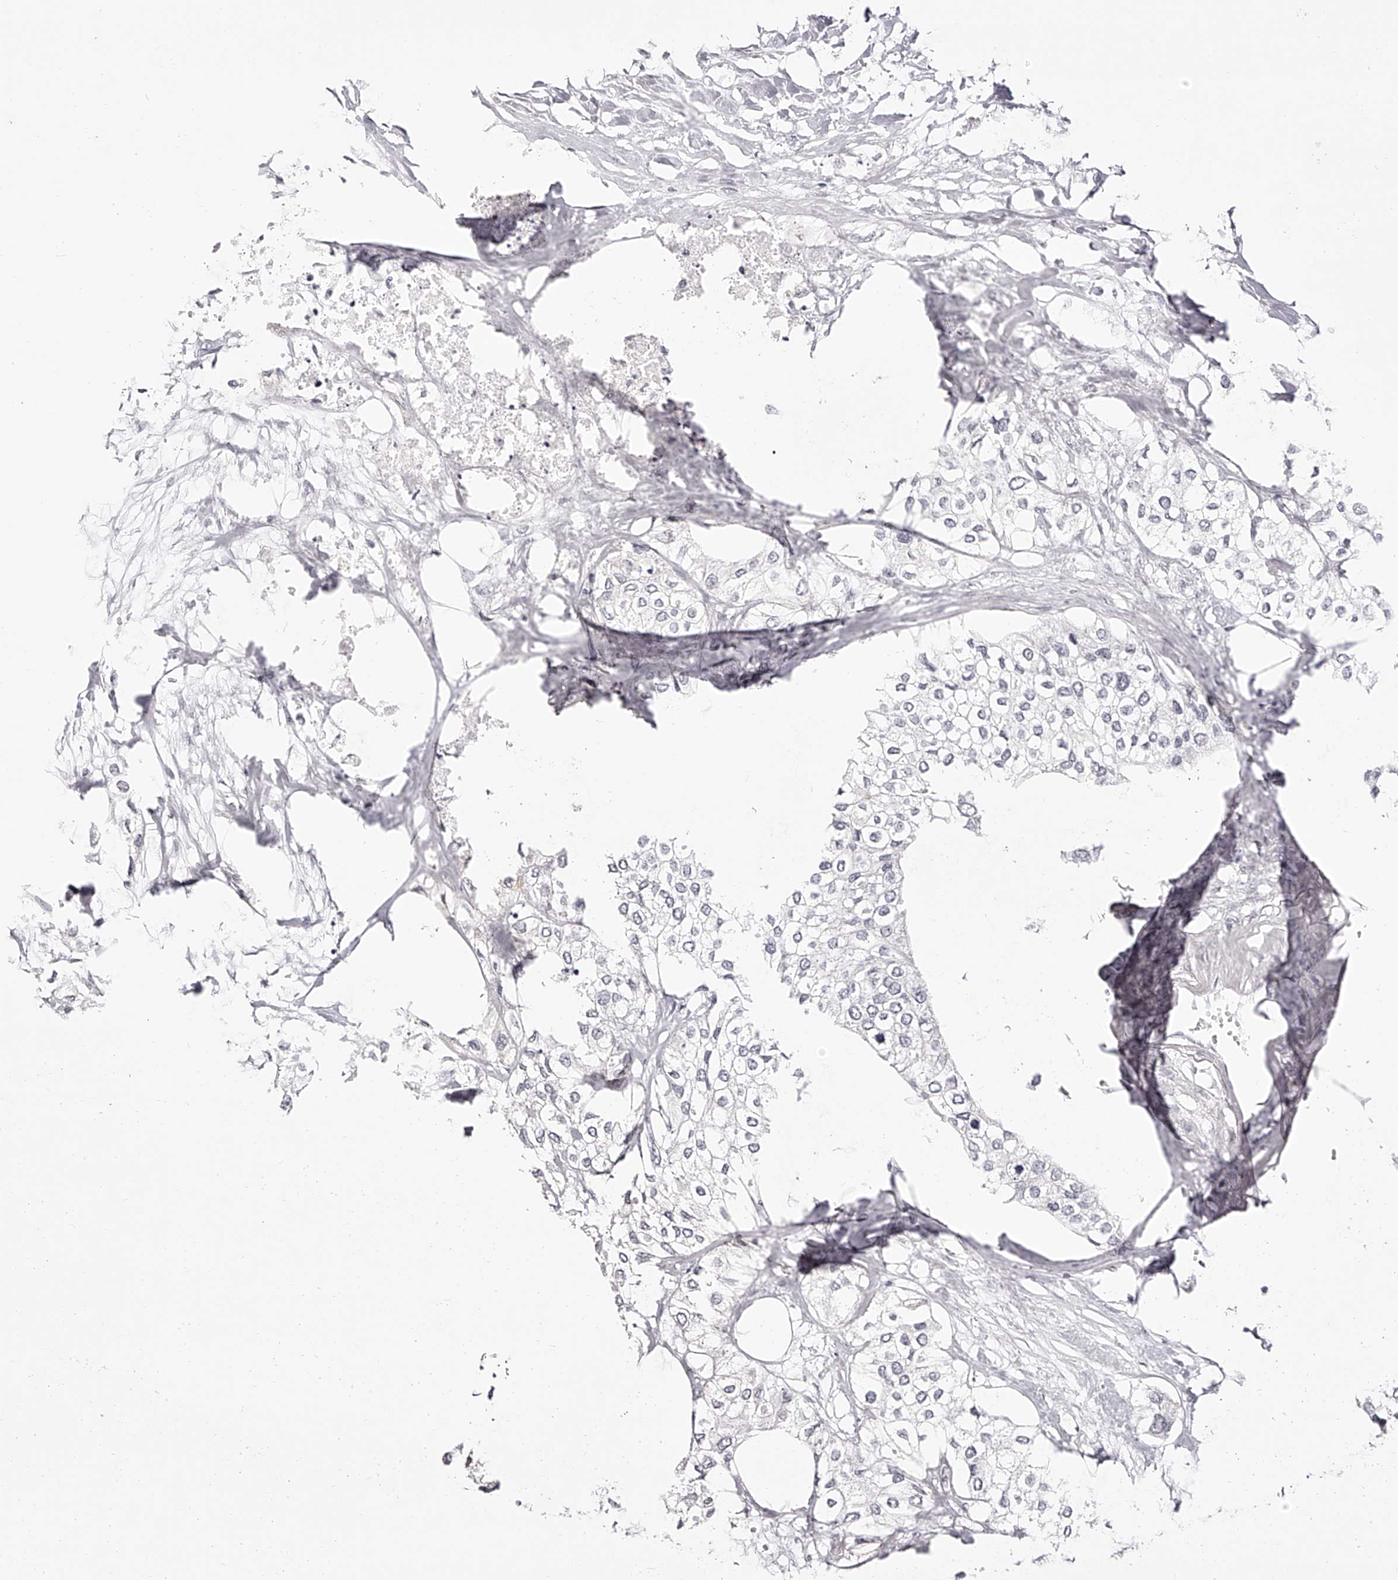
{"staining": {"intensity": "negative", "quantity": "none", "location": "none"}, "tissue": "urothelial cancer", "cell_type": "Tumor cells", "image_type": "cancer", "snomed": [{"axis": "morphology", "description": "Urothelial carcinoma, High grade"}, {"axis": "topography", "description": "Urinary bladder"}], "caption": "Tumor cells are negative for brown protein staining in urothelial cancer.", "gene": "USF3", "patient": {"sex": "male", "age": 64}}